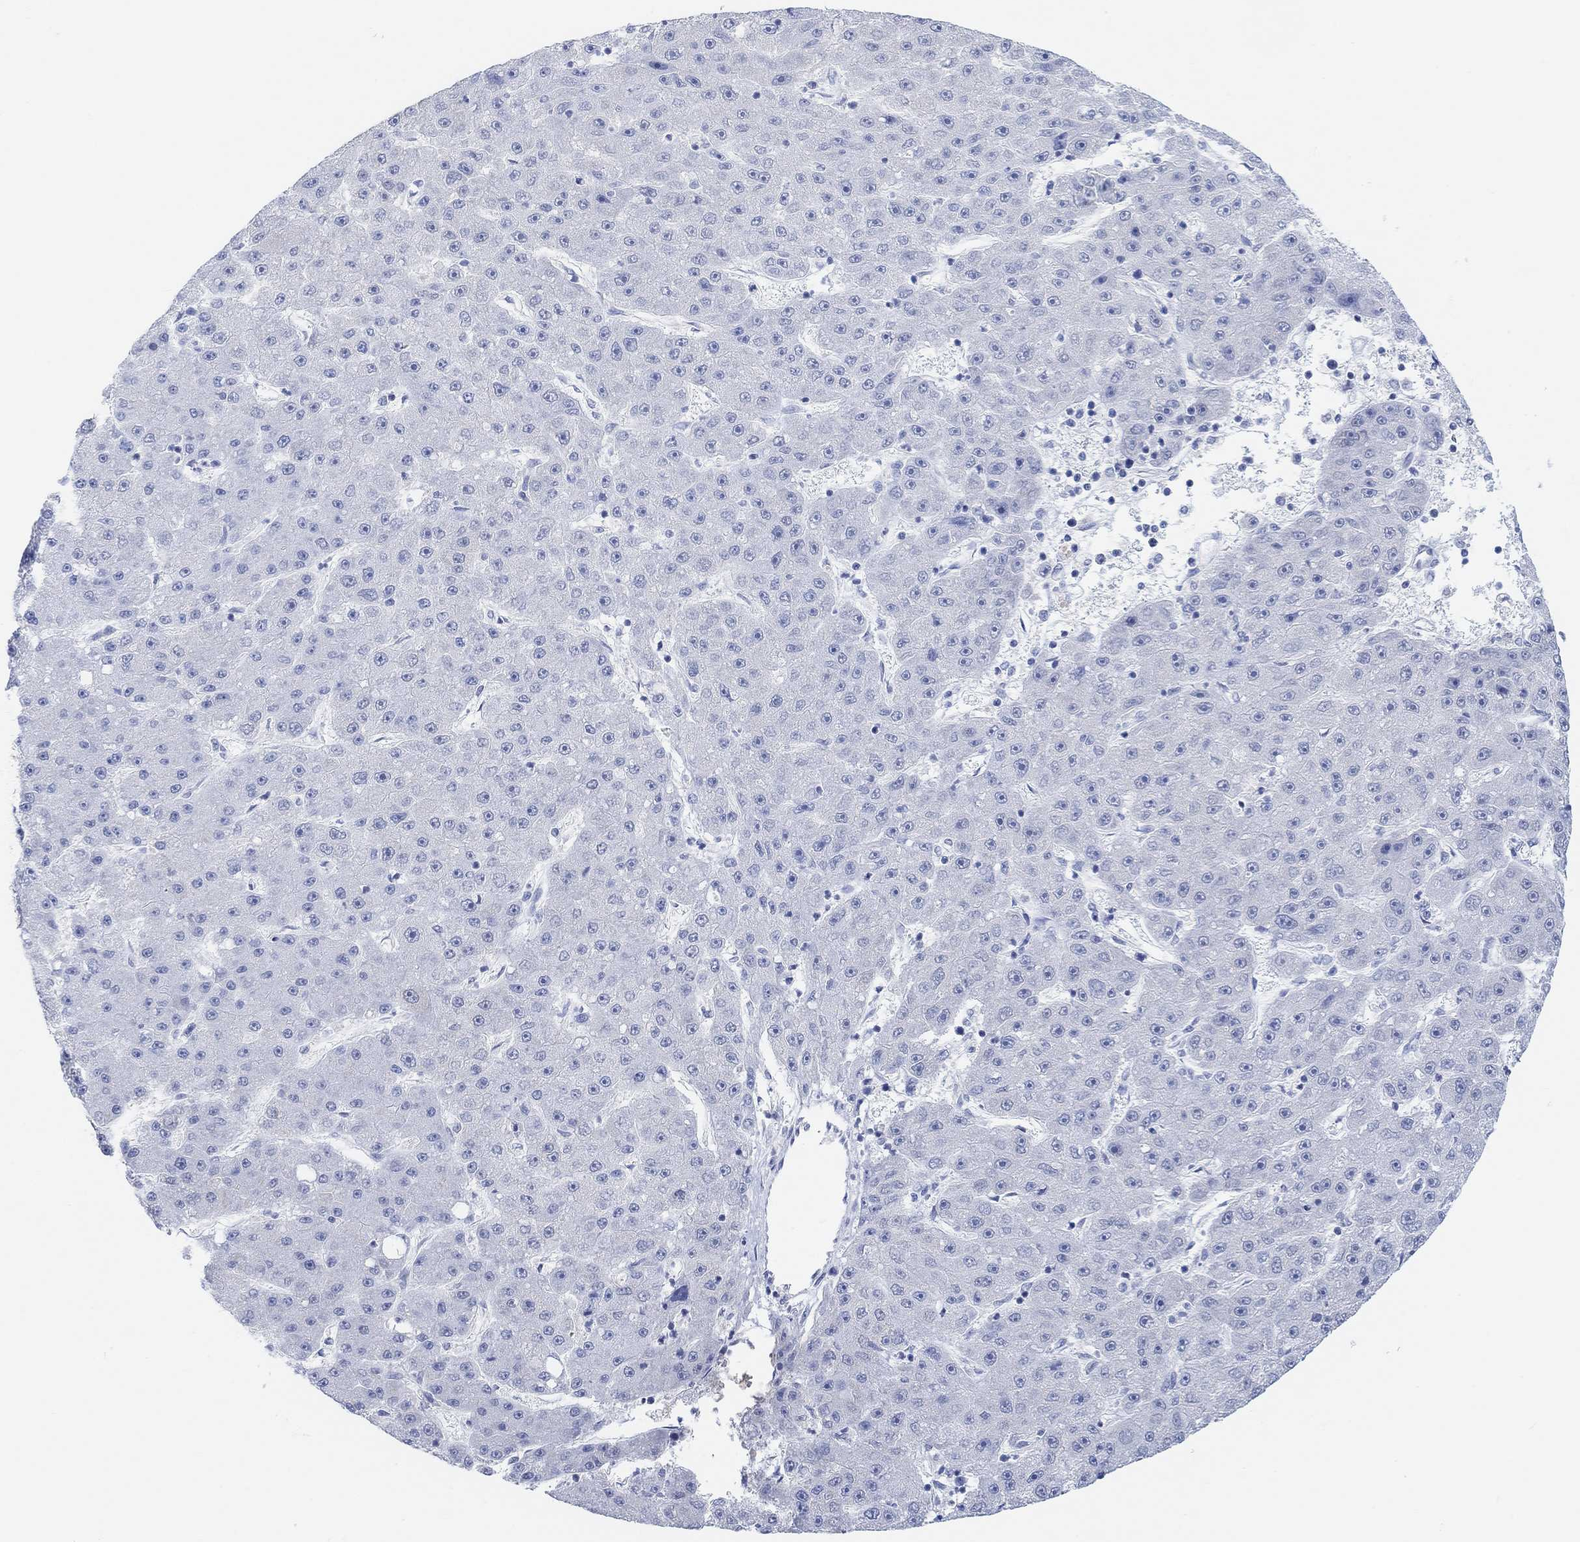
{"staining": {"intensity": "negative", "quantity": "none", "location": "none"}, "tissue": "liver cancer", "cell_type": "Tumor cells", "image_type": "cancer", "snomed": [{"axis": "morphology", "description": "Carcinoma, Hepatocellular, NOS"}, {"axis": "topography", "description": "Liver"}], "caption": "A micrograph of human liver cancer is negative for staining in tumor cells.", "gene": "MUC1", "patient": {"sex": "male", "age": 67}}